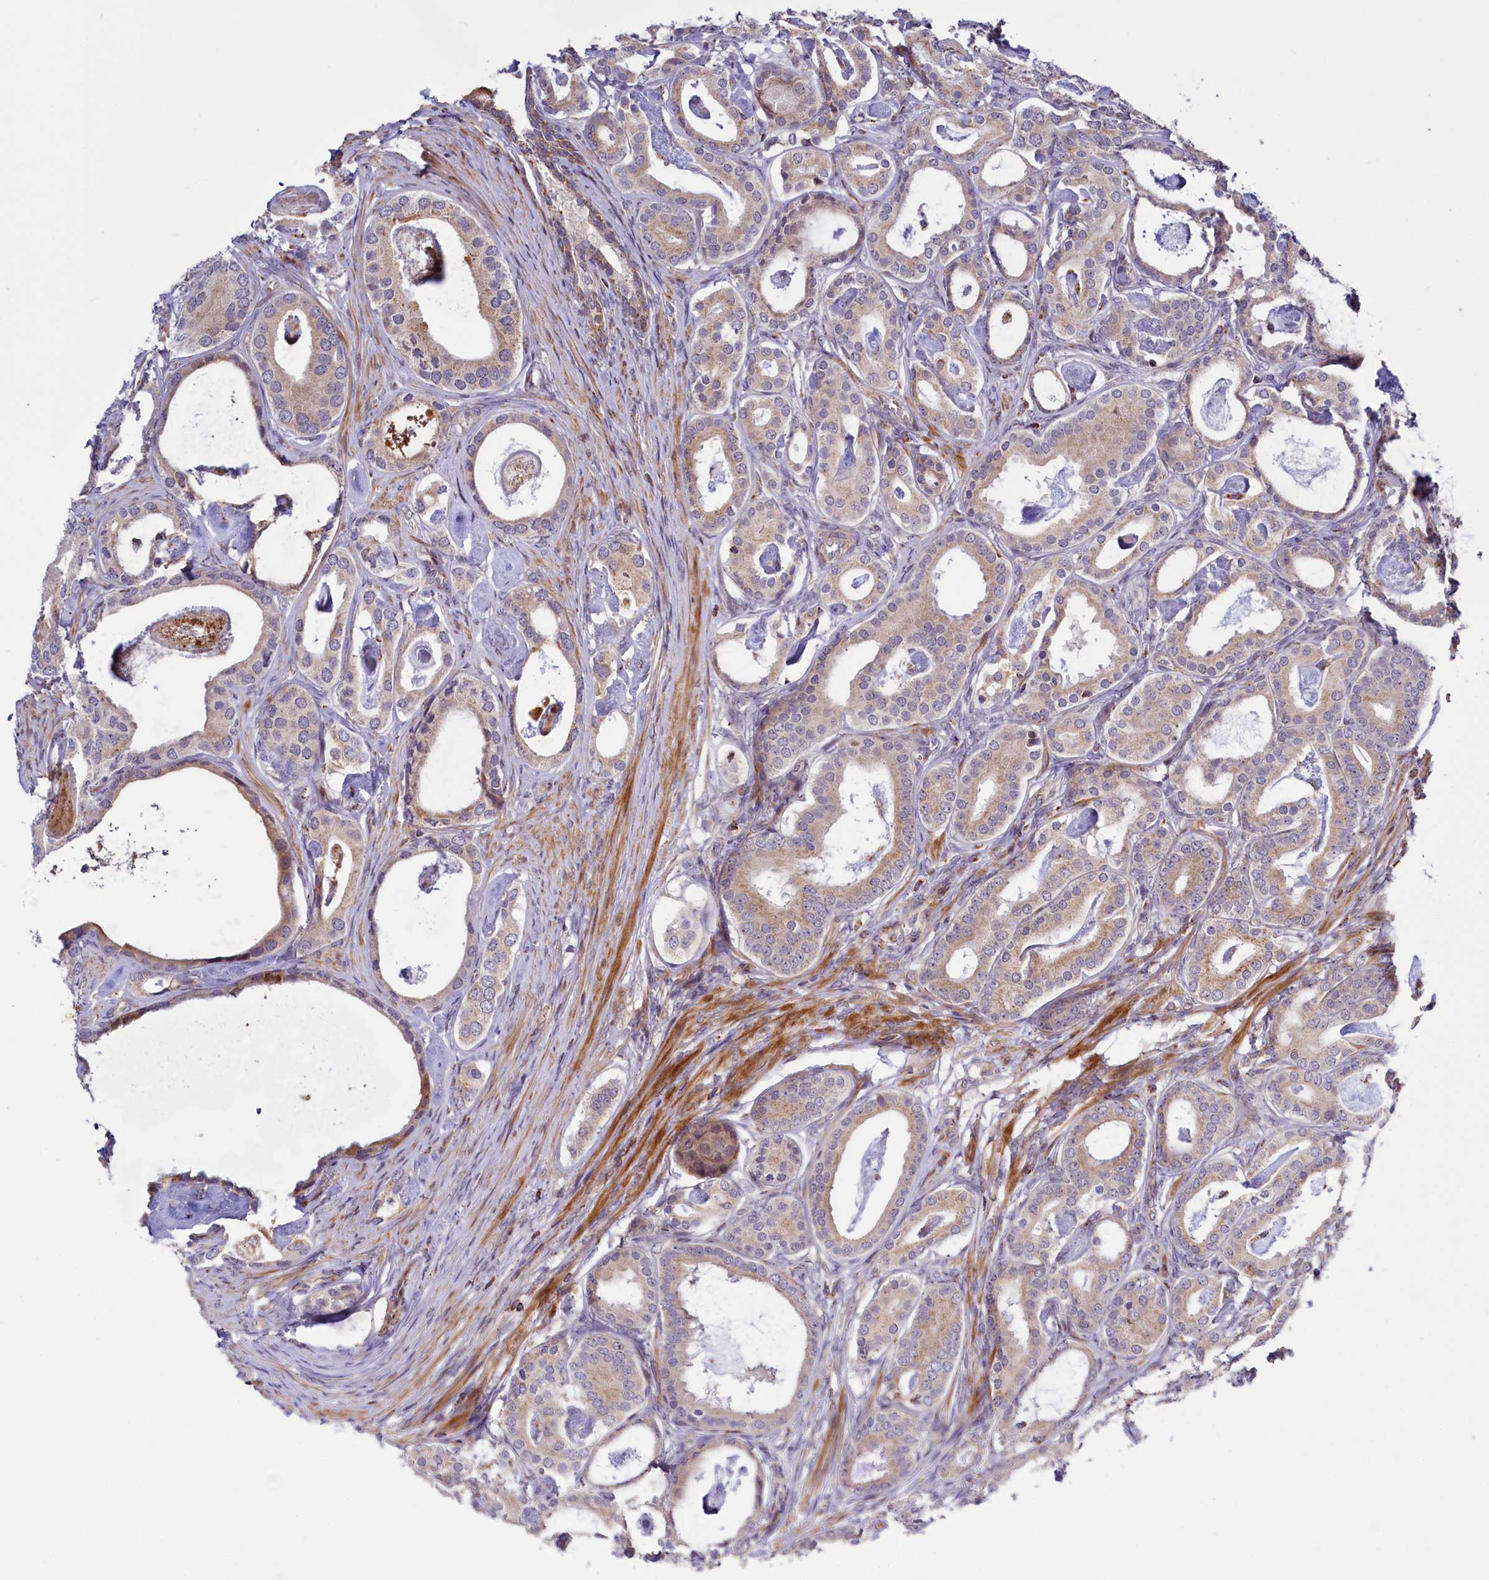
{"staining": {"intensity": "weak", "quantity": ">75%", "location": "cytoplasmic/membranous"}, "tissue": "prostate cancer", "cell_type": "Tumor cells", "image_type": "cancer", "snomed": [{"axis": "morphology", "description": "Adenocarcinoma, Low grade"}, {"axis": "topography", "description": "Prostate"}], "caption": "About >75% of tumor cells in human prostate adenocarcinoma (low-grade) display weak cytoplasmic/membranous protein positivity as visualized by brown immunohistochemical staining.", "gene": "DYNC2H1", "patient": {"sex": "male", "age": 71}}